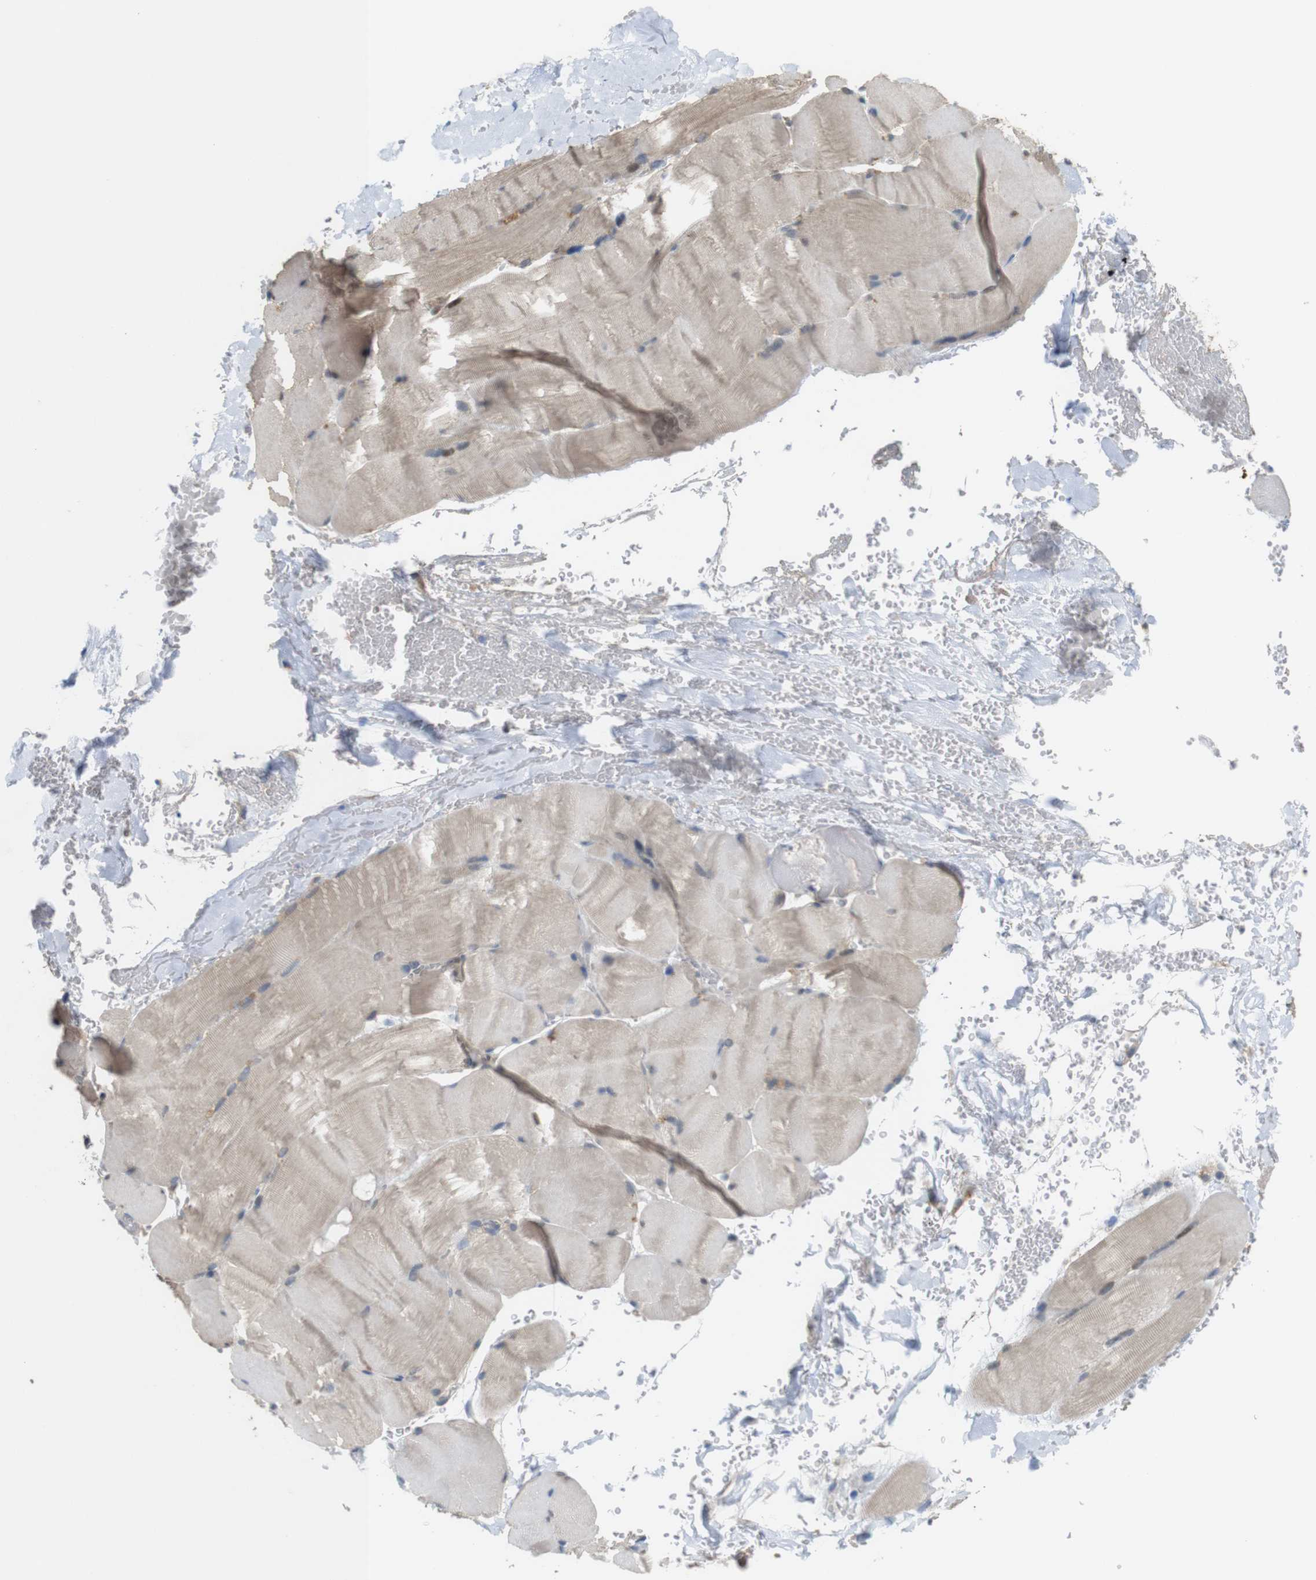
{"staining": {"intensity": "weak", "quantity": ">75%", "location": "cytoplasmic/membranous"}, "tissue": "skeletal muscle", "cell_type": "Myocytes", "image_type": "normal", "snomed": [{"axis": "morphology", "description": "Normal tissue, NOS"}, {"axis": "topography", "description": "Skin"}, {"axis": "topography", "description": "Skeletal muscle"}], "caption": "Immunohistochemical staining of benign skeletal muscle displays weak cytoplasmic/membranous protein positivity in about >75% of myocytes.", "gene": "CDC34", "patient": {"sex": "male", "age": 83}}